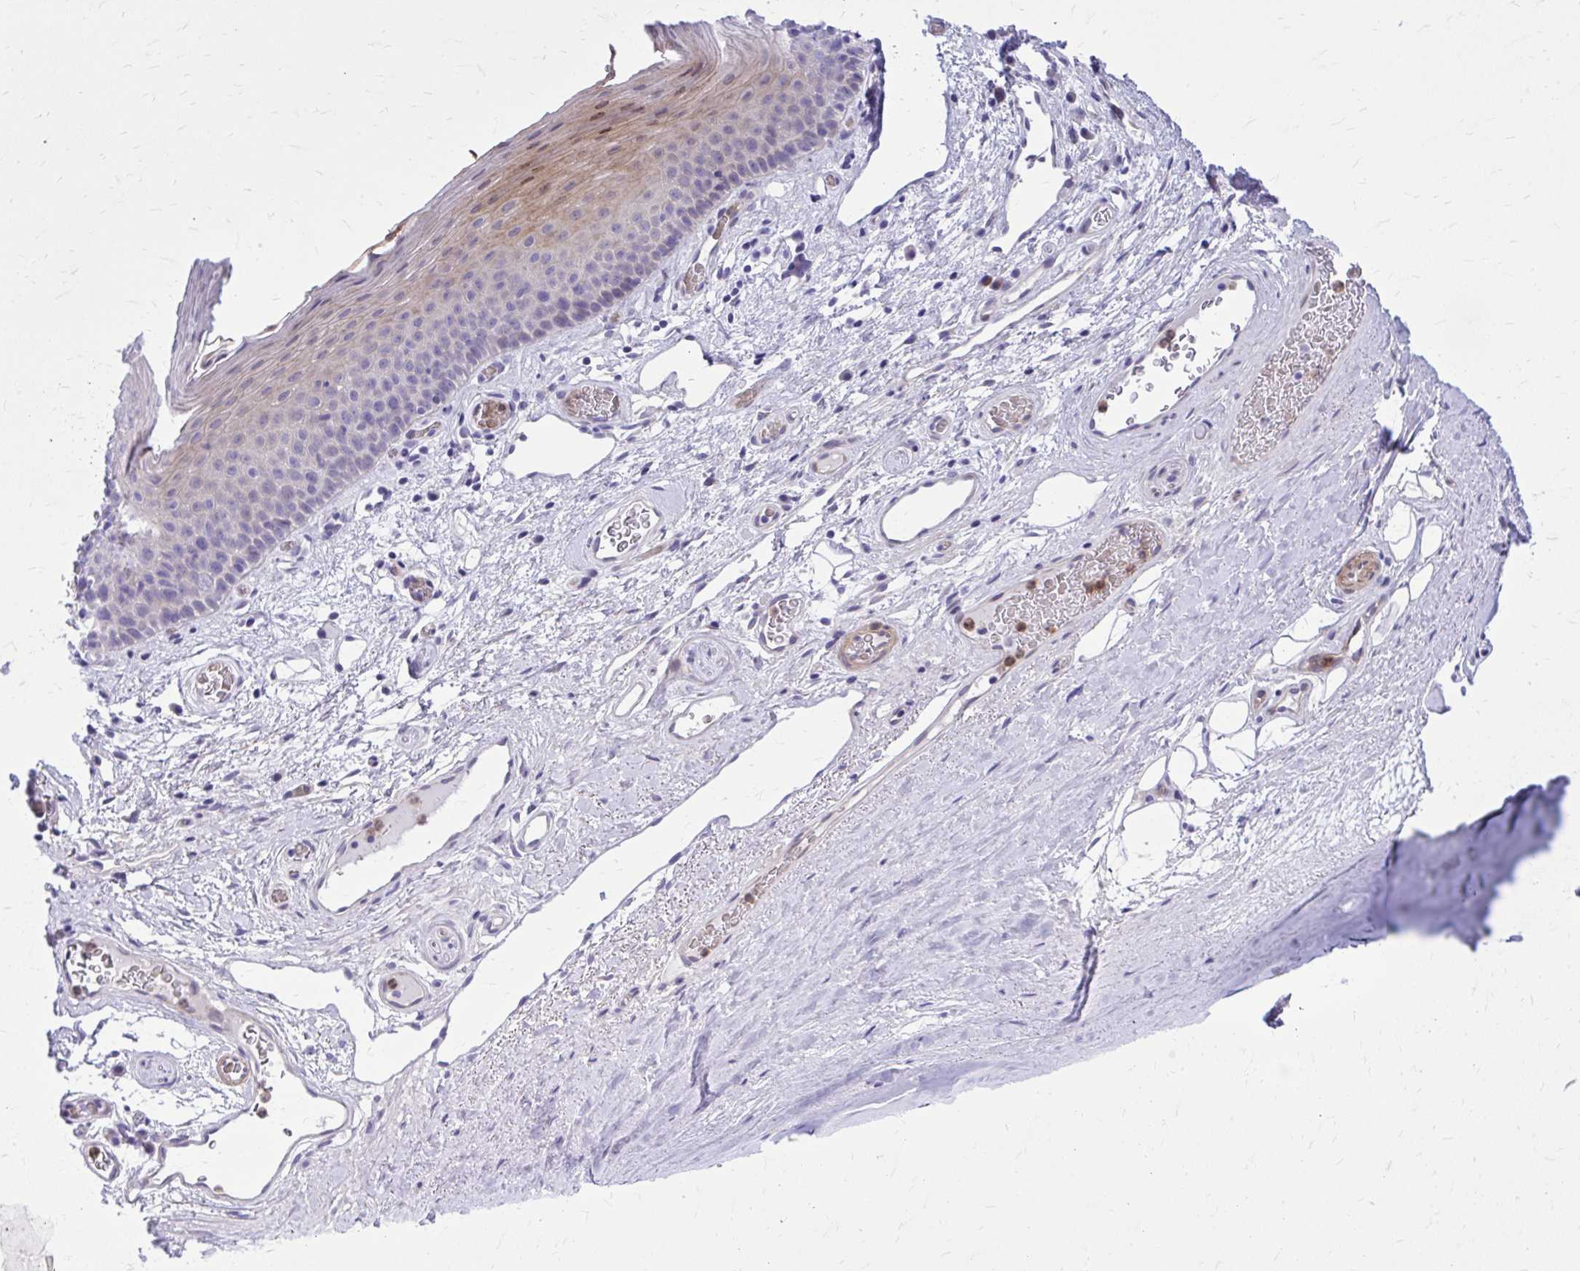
{"staining": {"intensity": "negative", "quantity": "none", "location": "none"}, "tissue": "adipose tissue", "cell_type": "Adipocytes", "image_type": "normal", "snomed": [{"axis": "morphology", "description": "Normal tissue, NOS"}, {"axis": "topography", "description": "Lymph node"}, {"axis": "topography", "description": "Cartilage tissue"}, {"axis": "topography", "description": "Nasopharynx"}], "caption": "An IHC micrograph of normal adipose tissue is shown. There is no staining in adipocytes of adipose tissue. (DAB (3,3'-diaminobenzidine) immunohistochemistry visualized using brightfield microscopy, high magnification).", "gene": "ADAMTSL1", "patient": {"sex": "male", "age": 63}}